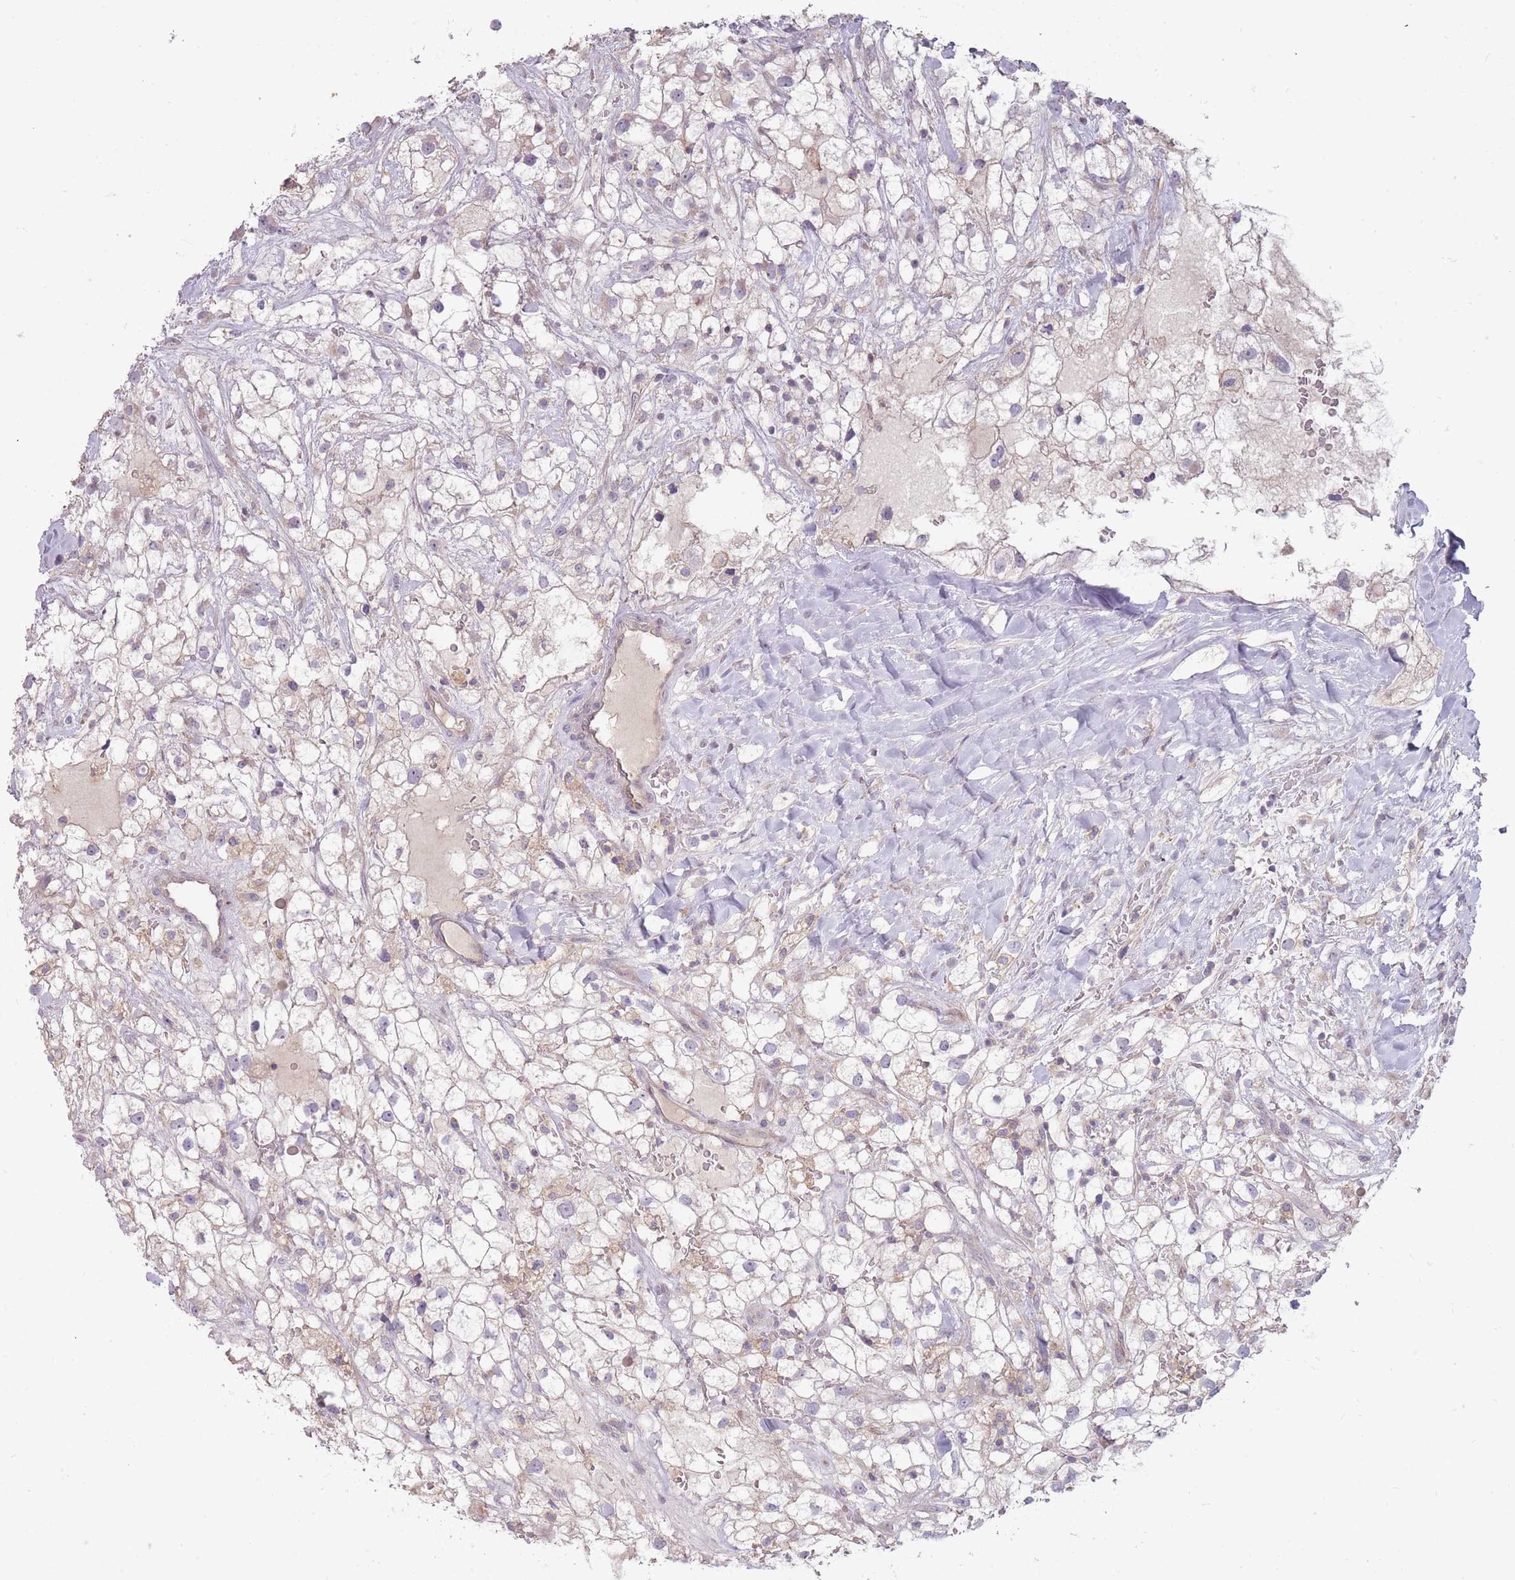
{"staining": {"intensity": "weak", "quantity": "<25%", "location": "cytoplasmic/membranous"}, "tissue": "renal cancer", "cell_type": "Tumor cells", "image_type": "cancer", "snomed": [{"axis": "morphology", "description": "Adenocarcinoma, NOS"}, {"axis": "topography", "description": "Kidney"}], "caption": "Immunohistochemistry image of neoplastic tissue: renal cancer stained with DAB (3,3'-diaminobenzidine) displays no significant protein expression in tumor cells.", "gene": "TET3", "patient": {"sex": "male", "age": 59}}